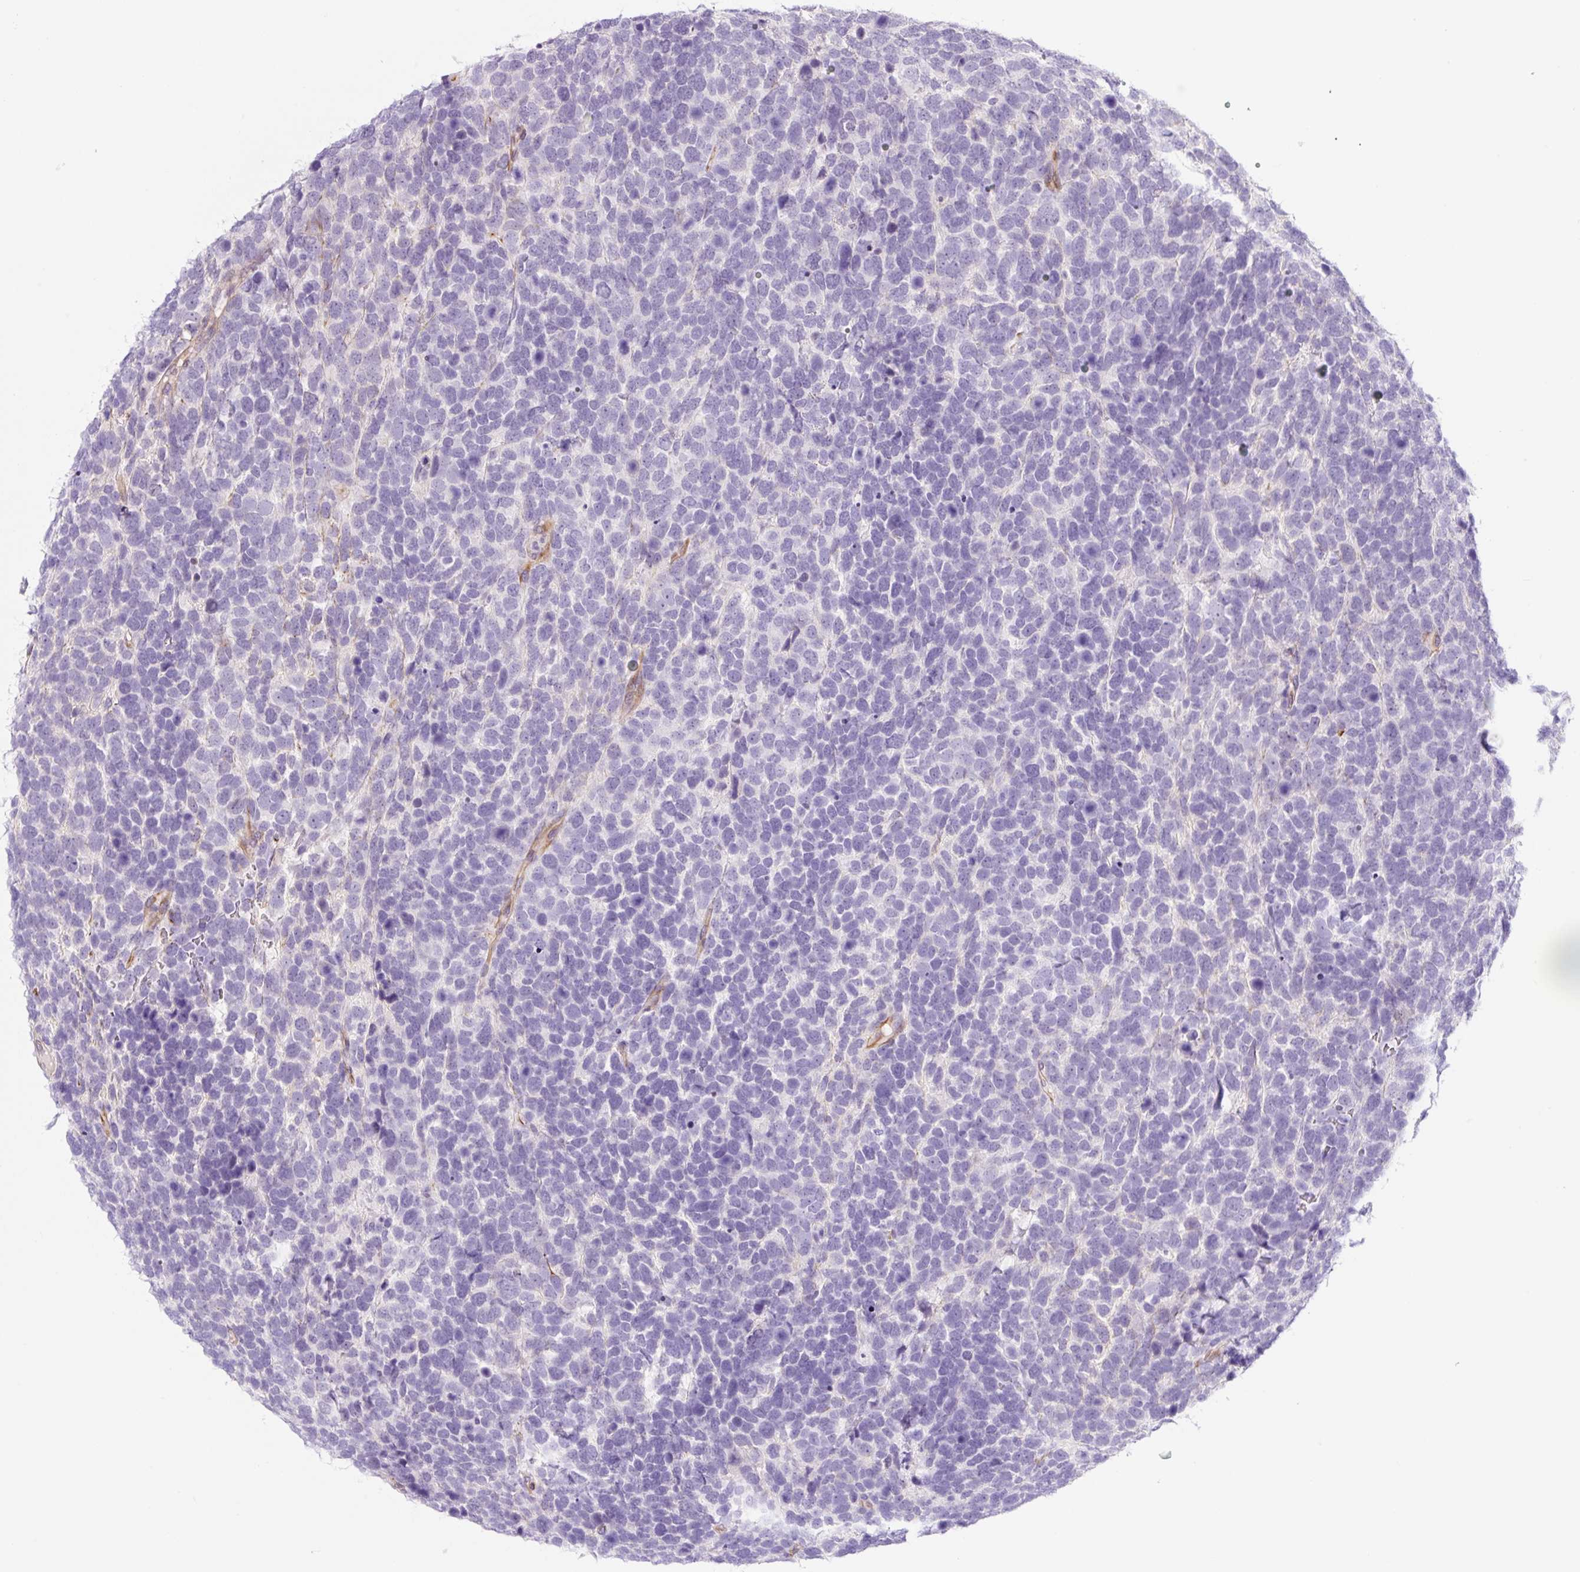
{"staining": {"intensity": "negative", "quantity": "none", "location": "none"}, "tissue": "urothelial cancer", "cell_type": "Tumor cells", "image_type": "cancer", "snomed": [{"axis": "morphology", "description": "Urothelial carcinoma, High grade"}, {"axis": "topography", "description": "Urinary bladder"}], "caption": "Human high-grade urothelial carcinoma stained for a protein using IHC displays no staining in tumor cells.", "gene": "CCL25", "patient": {"sex": "female", "age": 82}}